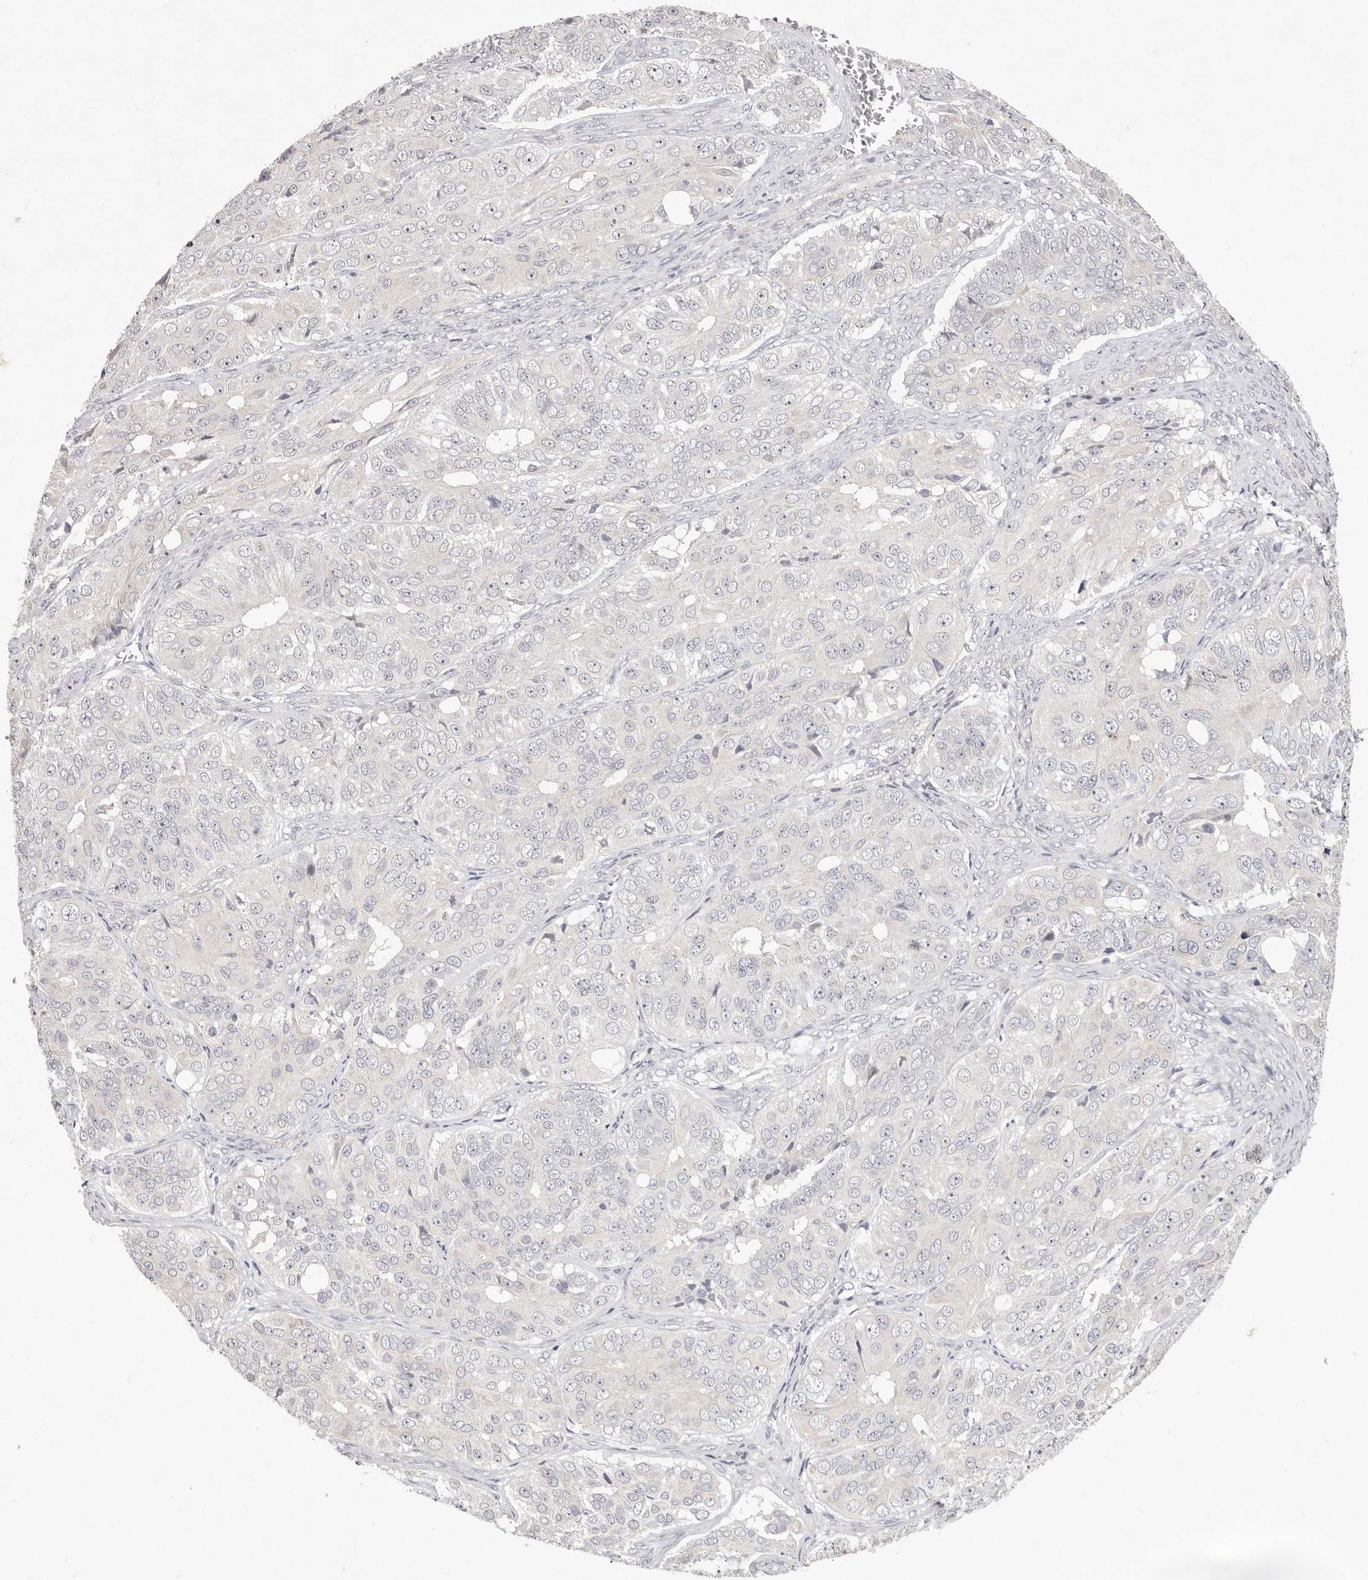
{"staining": {"intensity": "negative", "quantity": "none", "location": "none"}, "tissue": "ovarian cancer", "cell_type": "Tumor cells", "image_type": "cancer", "snomed": [{"axis": "morphology", "description": "Carcinoma, endometroid"}, {"axis": "topography", "description": "Ovary"}], "caption": "Photomicrograph shows no protein staining in tumor cells of ovarian cancer (endometroid carcinoma) tissue. Brightfield microscopy of immunohistochemistry (IHC) stained with DAB (3,3'-diaminobenzidine) (brown) and hematoxylin (blue), captured at high magnification.", "gene": "GARNL3", "patient": {"sex": "female", "age": 51}}